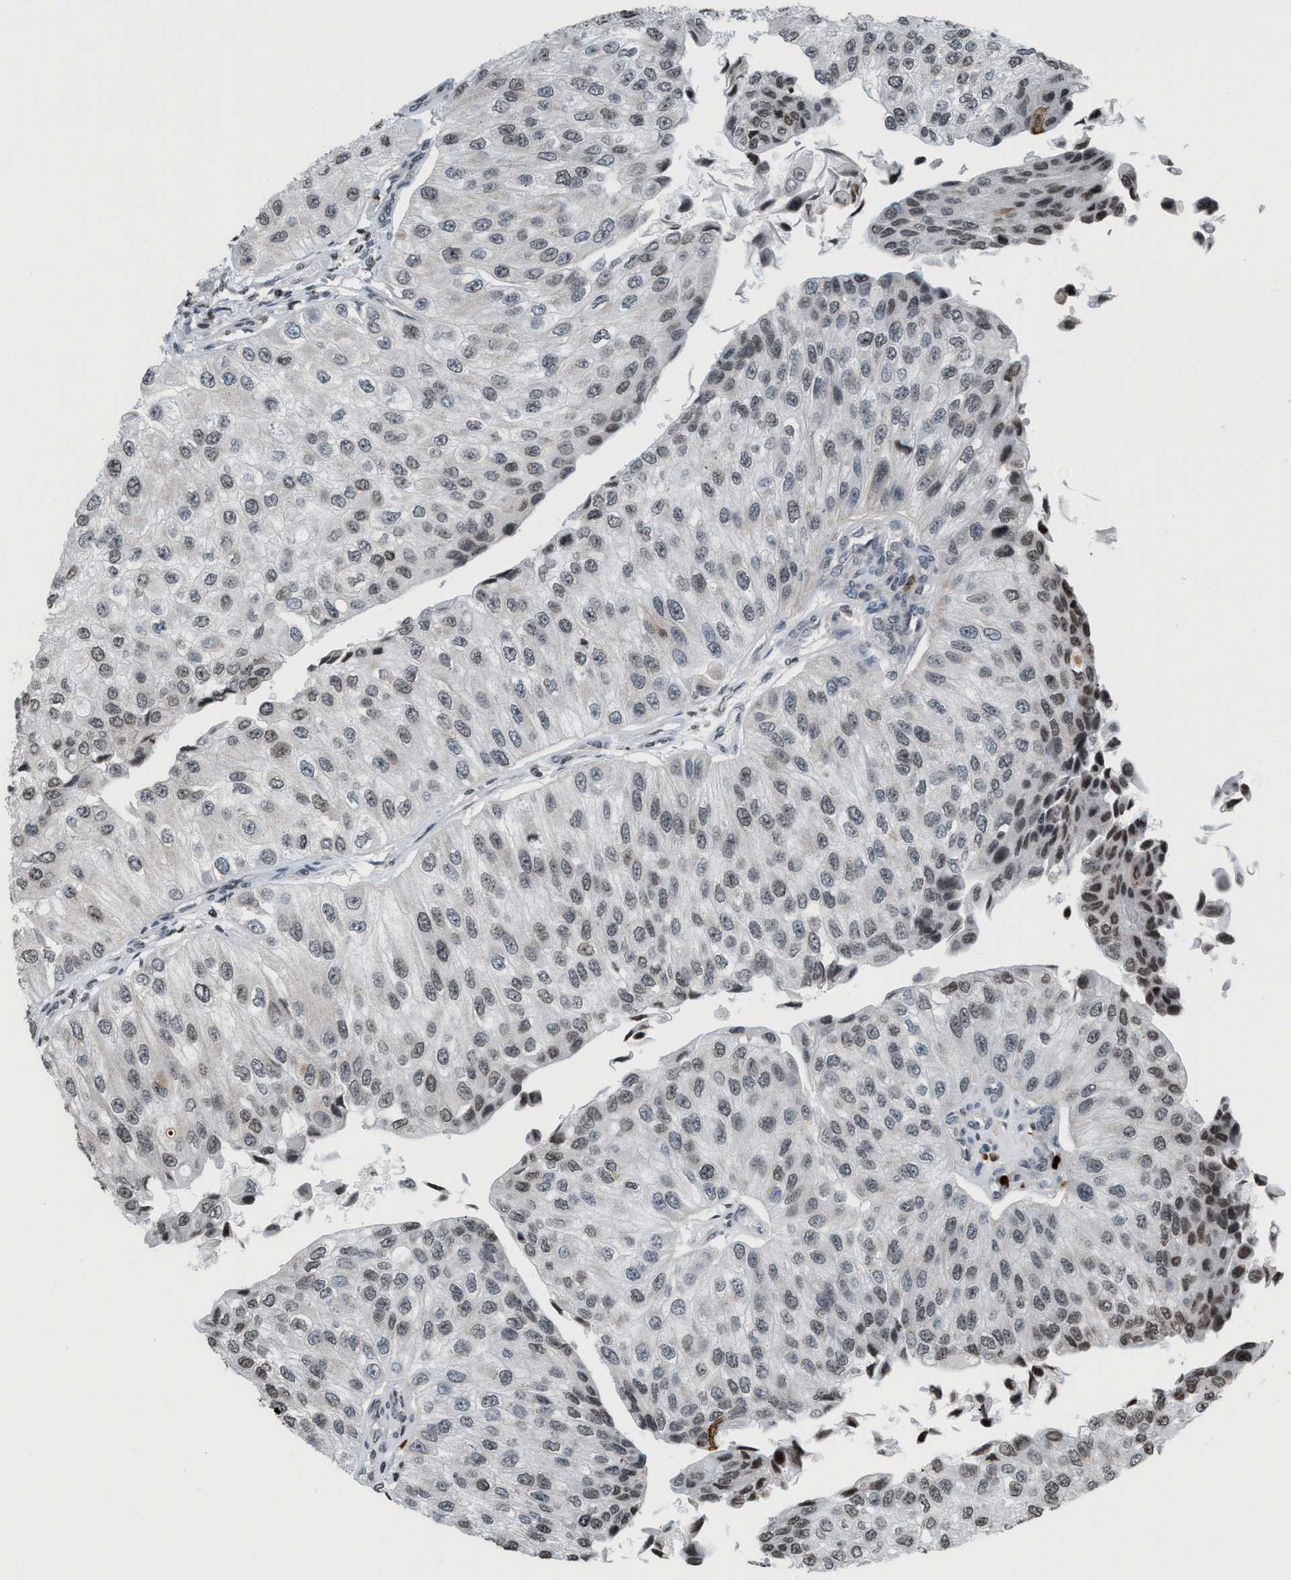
{"staining": {"intensity": "weak", "quantity": ">75%", "location": "nuclear"}, "tissue": "urothelial cancer", "cell_type": "Tumor cells", "image_type": "cancer", "snomed": [{"axis": "morphology", "description": "Urothelial carcinoma, High grade"}, {"axis": "topography", "description": "Kidney"}, {"axis": "topography", "description": "Urinary bladder"}], "caption": "Brown immunohistochemical staining in urothelial cancer exhibits weak nuclear positivity in approximately >75% of tumor cells.", "gene": "PRUNE2", "patient": {"sex": "male", "age": 77}}